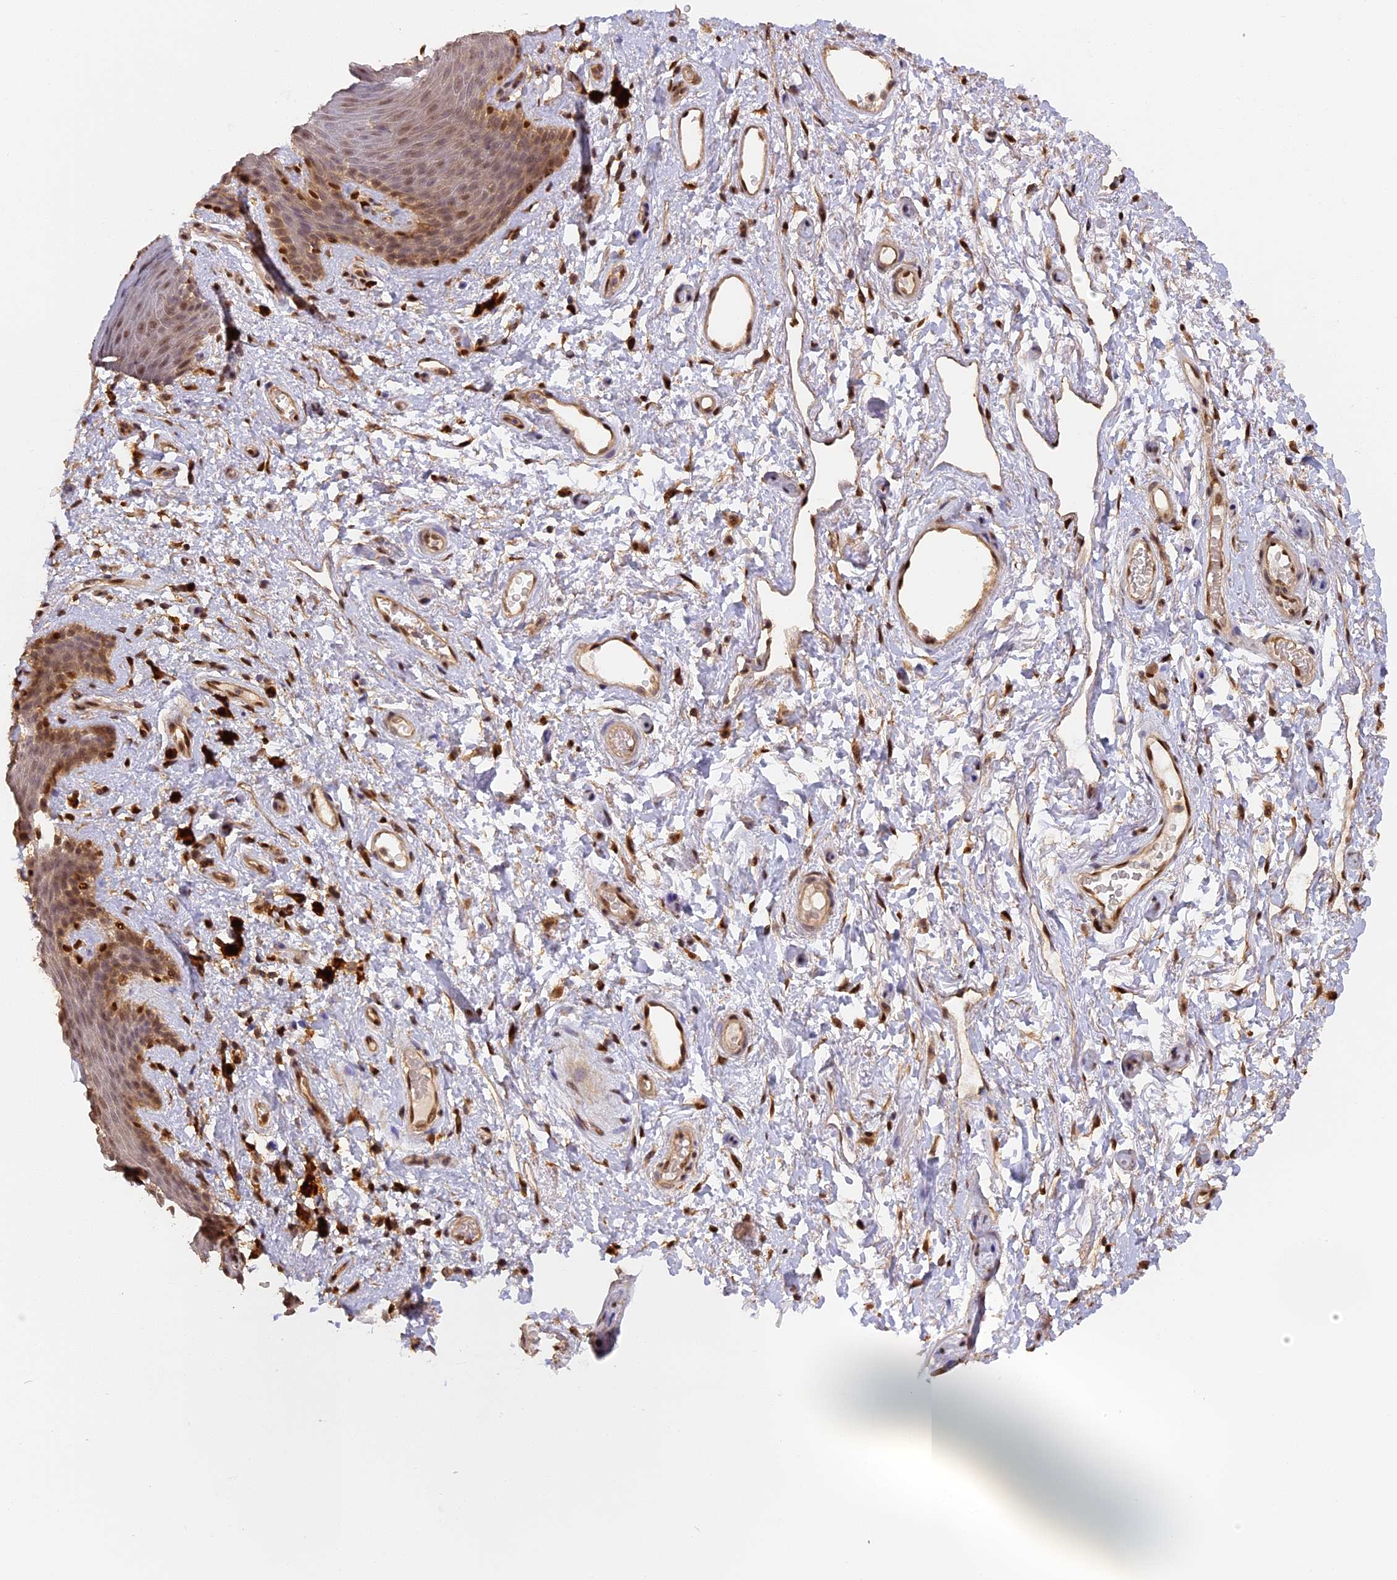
{"staining": {"intensity": "moderate", "quantity": "25%-75%", "location": "cytoplasmic/membranous,nuclear"}, "tissue": "skin", "cell_type": "Epidermal cells", "image_type": "normal", "snomed": [{"axis": "morphology", "description": "Normal tissue, NOS"}, {"axis": "topography", "description": "Anal"}], "caption": "Moderate cytoplasmic/membranous,nuclear expression is seen in approximately 25%-75% of epidermal cells in unremarkable skin. (Stains: DAB (3,3'-diaminobenzidine) in brown, nuclei in blue, Microscopy: brightfield microscopy at high magnification).", "gene": "MYBL2", "patient": {"sex": "female", "age": 46}}